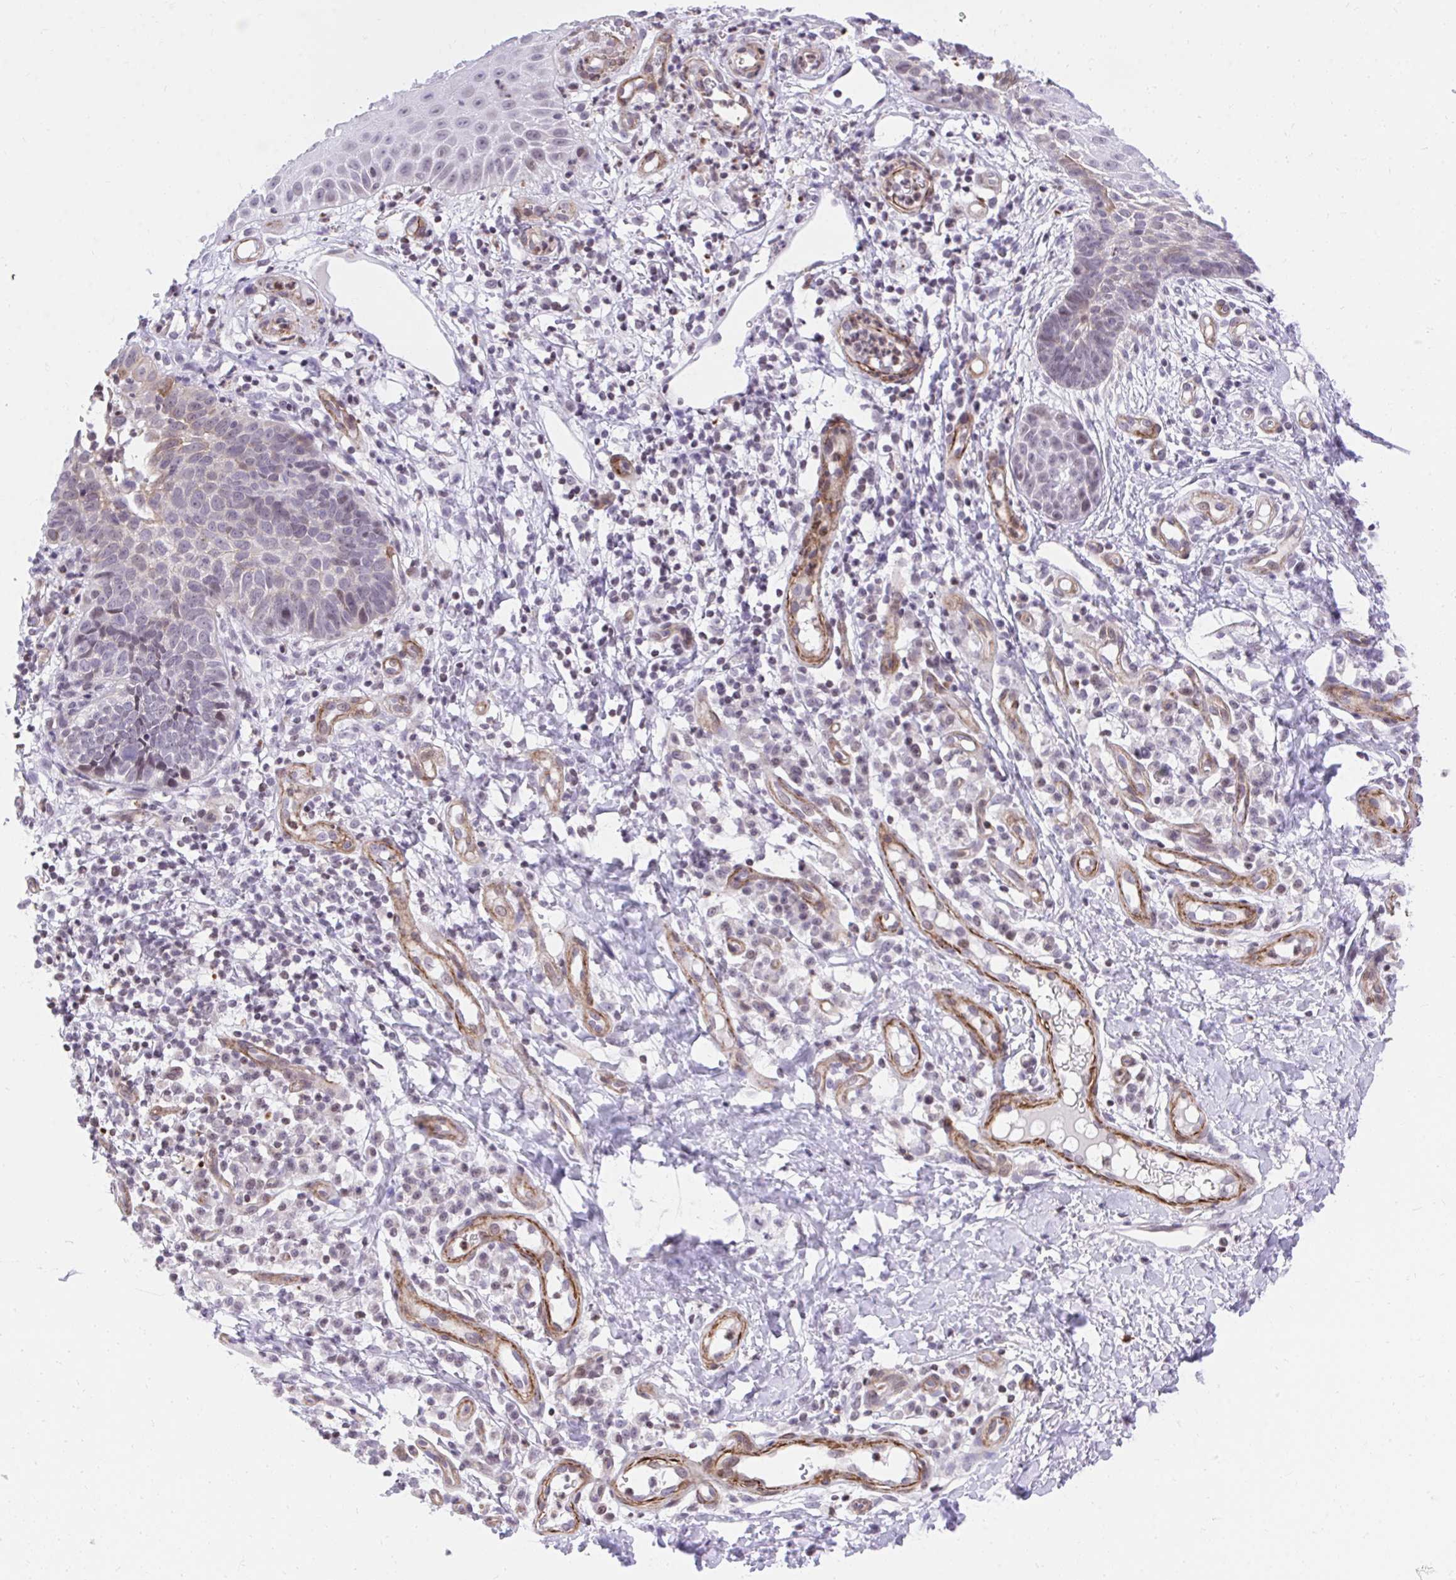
{"staining": {"intensity": "weak", "quantity": "<25%", "location": "cytoplasmic/membranous"}, "tissue": "skin cancer", "cell_type": "Tumor cells", "image_type": "cancer", "snomed": [{"axis": "morphology", "description": "Basal cell carcinoma"}, {"axis": "topography", "description": "Skin"}, {"axis": "topography", "description": "Skin of leg"}], "caption": "Photomicrograph shows no significant protein positivity in tumor cells of basal cell carcinoma (skin).", "gene": "KCNN4", "patient": {"sex": "female", "age": 87}}